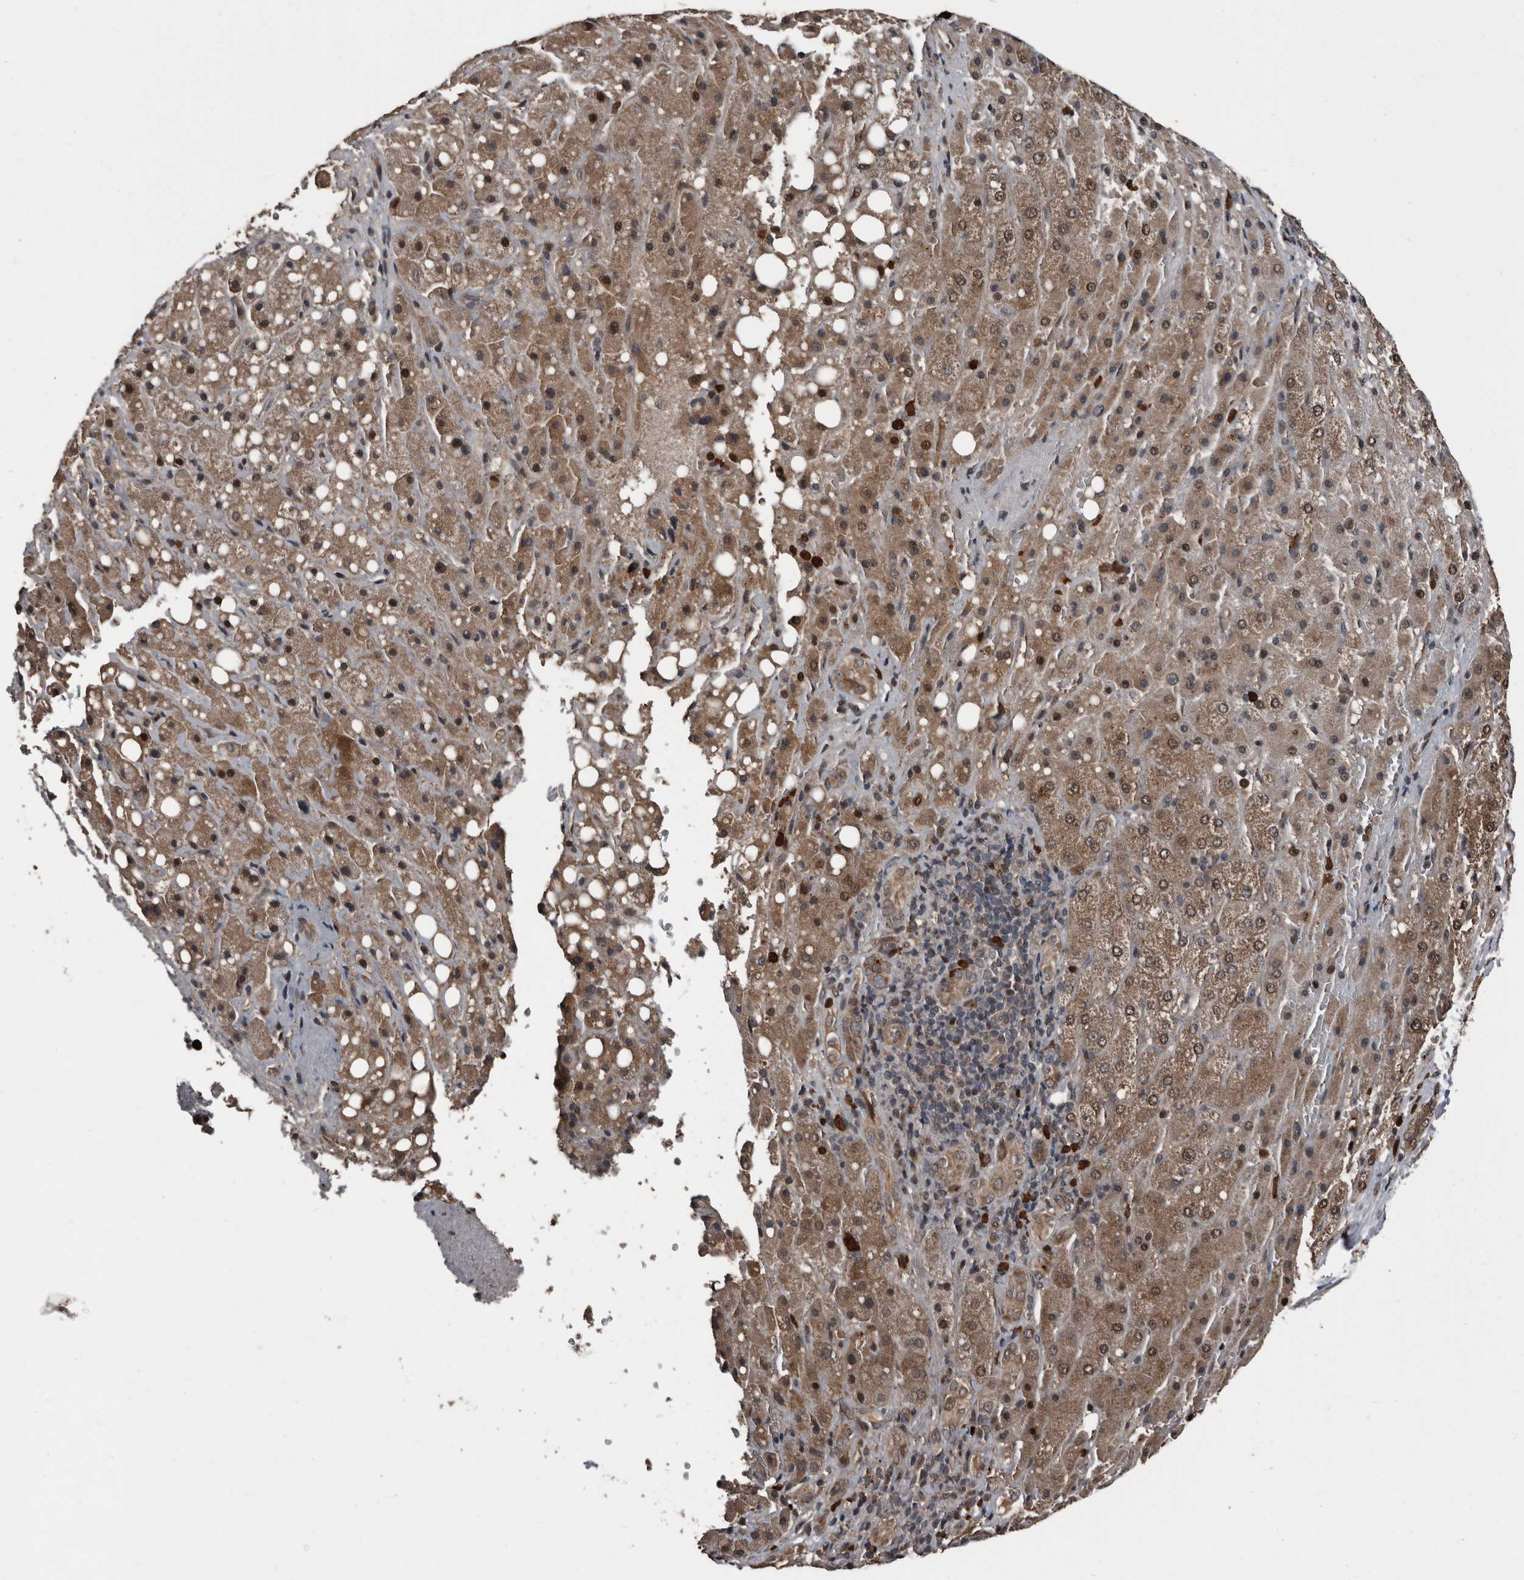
{"staining": {"intensity": "moderate", "quantity": "25%-75%", "location": "cytoplasmic/membranous,nuclear"}, "tissue": "liver cancer", "cell_type": "Tumor cells", "image_type": "cancer", "snomed": [{"axis": "morphology", "description": "Carcinoma, Hepatocellular, NOS"}, {"axis": "topography", "description": "Liver"}], "caption": "Moderate cytoplasmic/membranous and nuclear positivity is present in about 25%-75% of tumor cells in liver cancer (hepatocellular carcinoma).", "gene": "FSBP", "patient": {"sex": "male", "age": 80}}